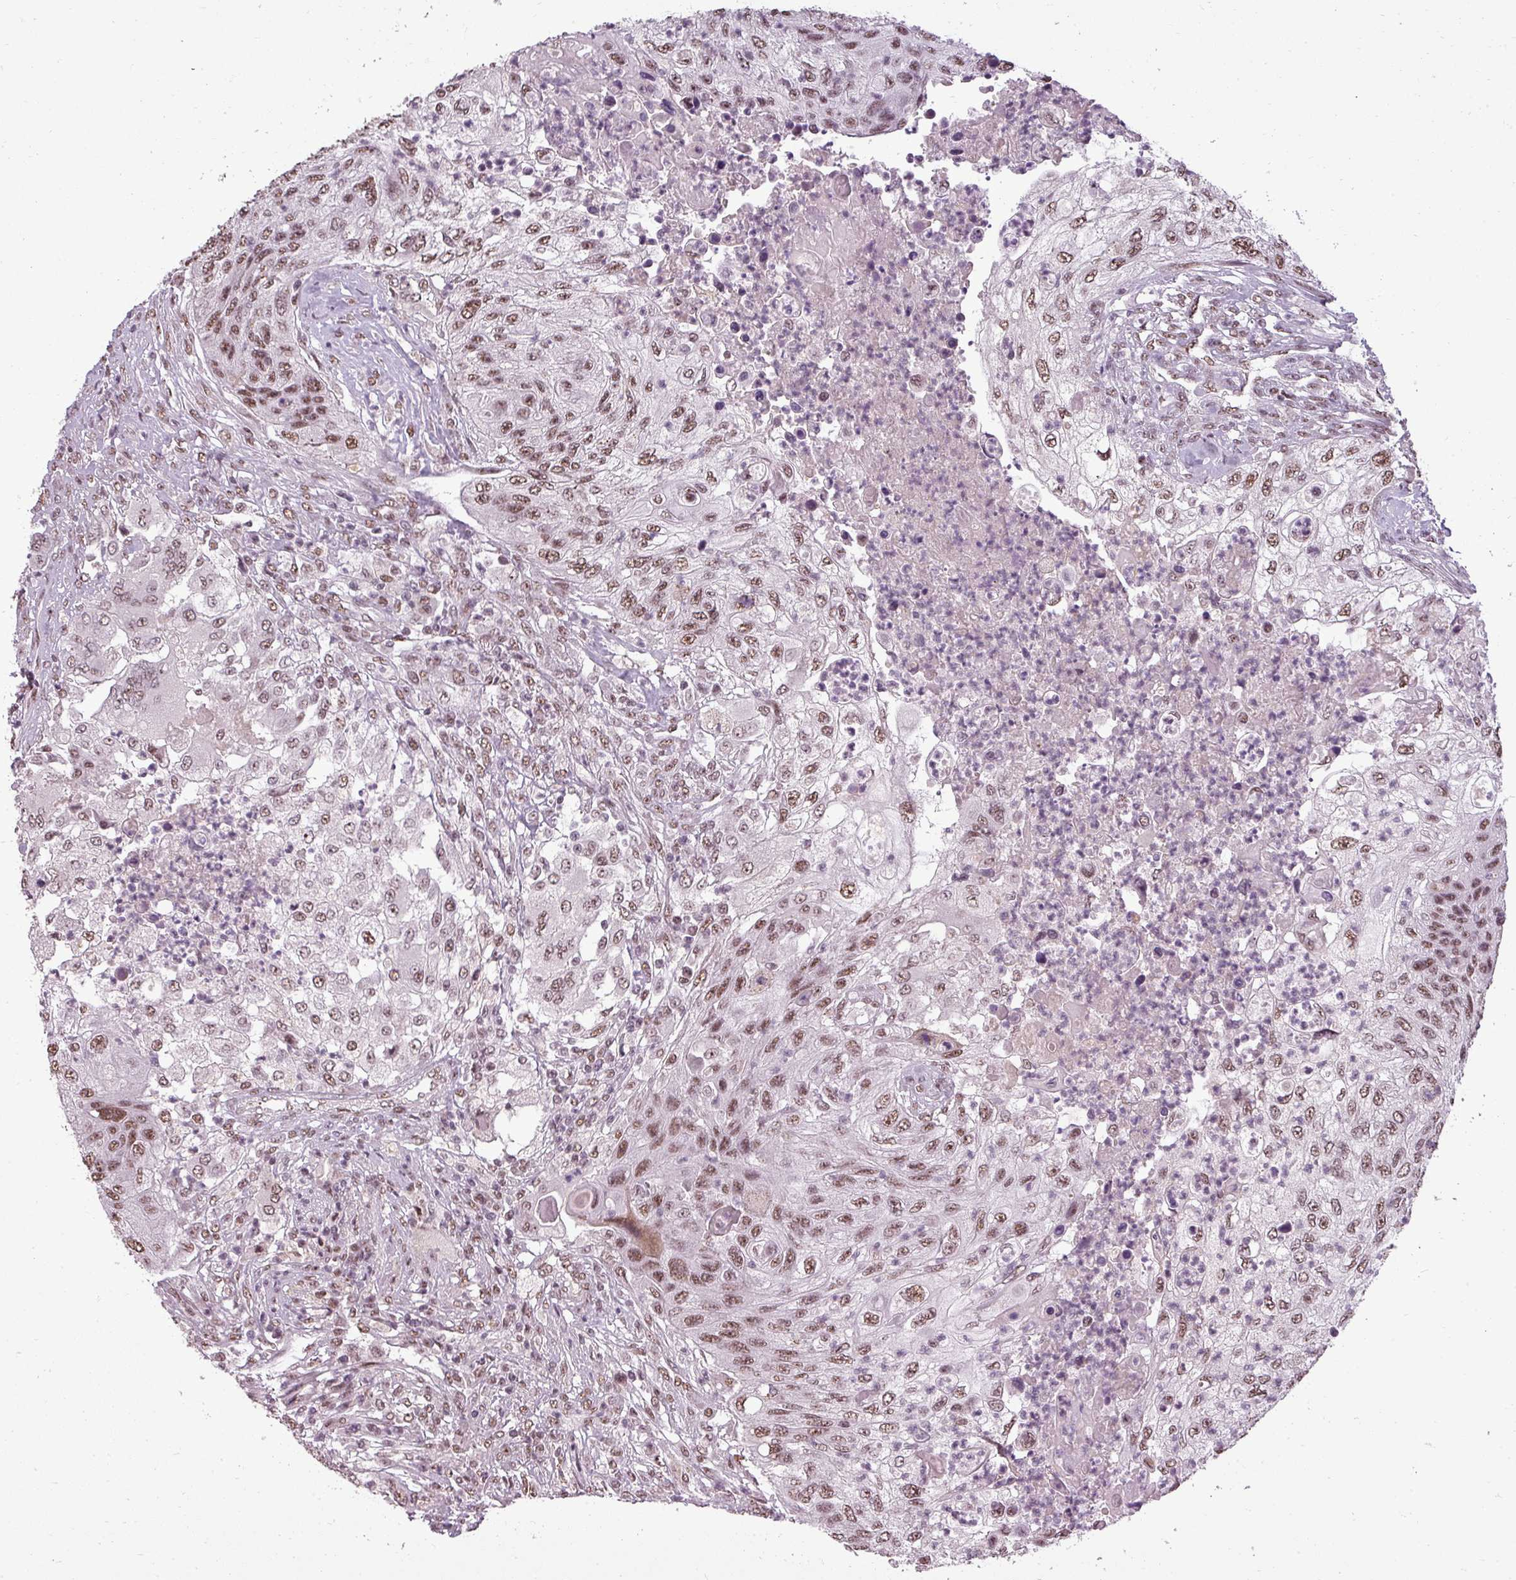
{"staining": {"intensity": "moderate", "quantity": ">75%", "location": "nuclear"}, "tissue": "urothelial cancer", "cell_type": "Tumor cells", "image_type": "cancer", "snomed": [{"axis": "morphology", "description": "Urothelial carcinoma, High grade"}, {"axis": "topography", "description": "Urinary bladder"}], "caption": "A brown stain shows moderate nuclear positivity of a protein in human urothelial cancer tumor cells.", "gene": "BCAS3", "patient": {"sex": "female", "age": 60}}